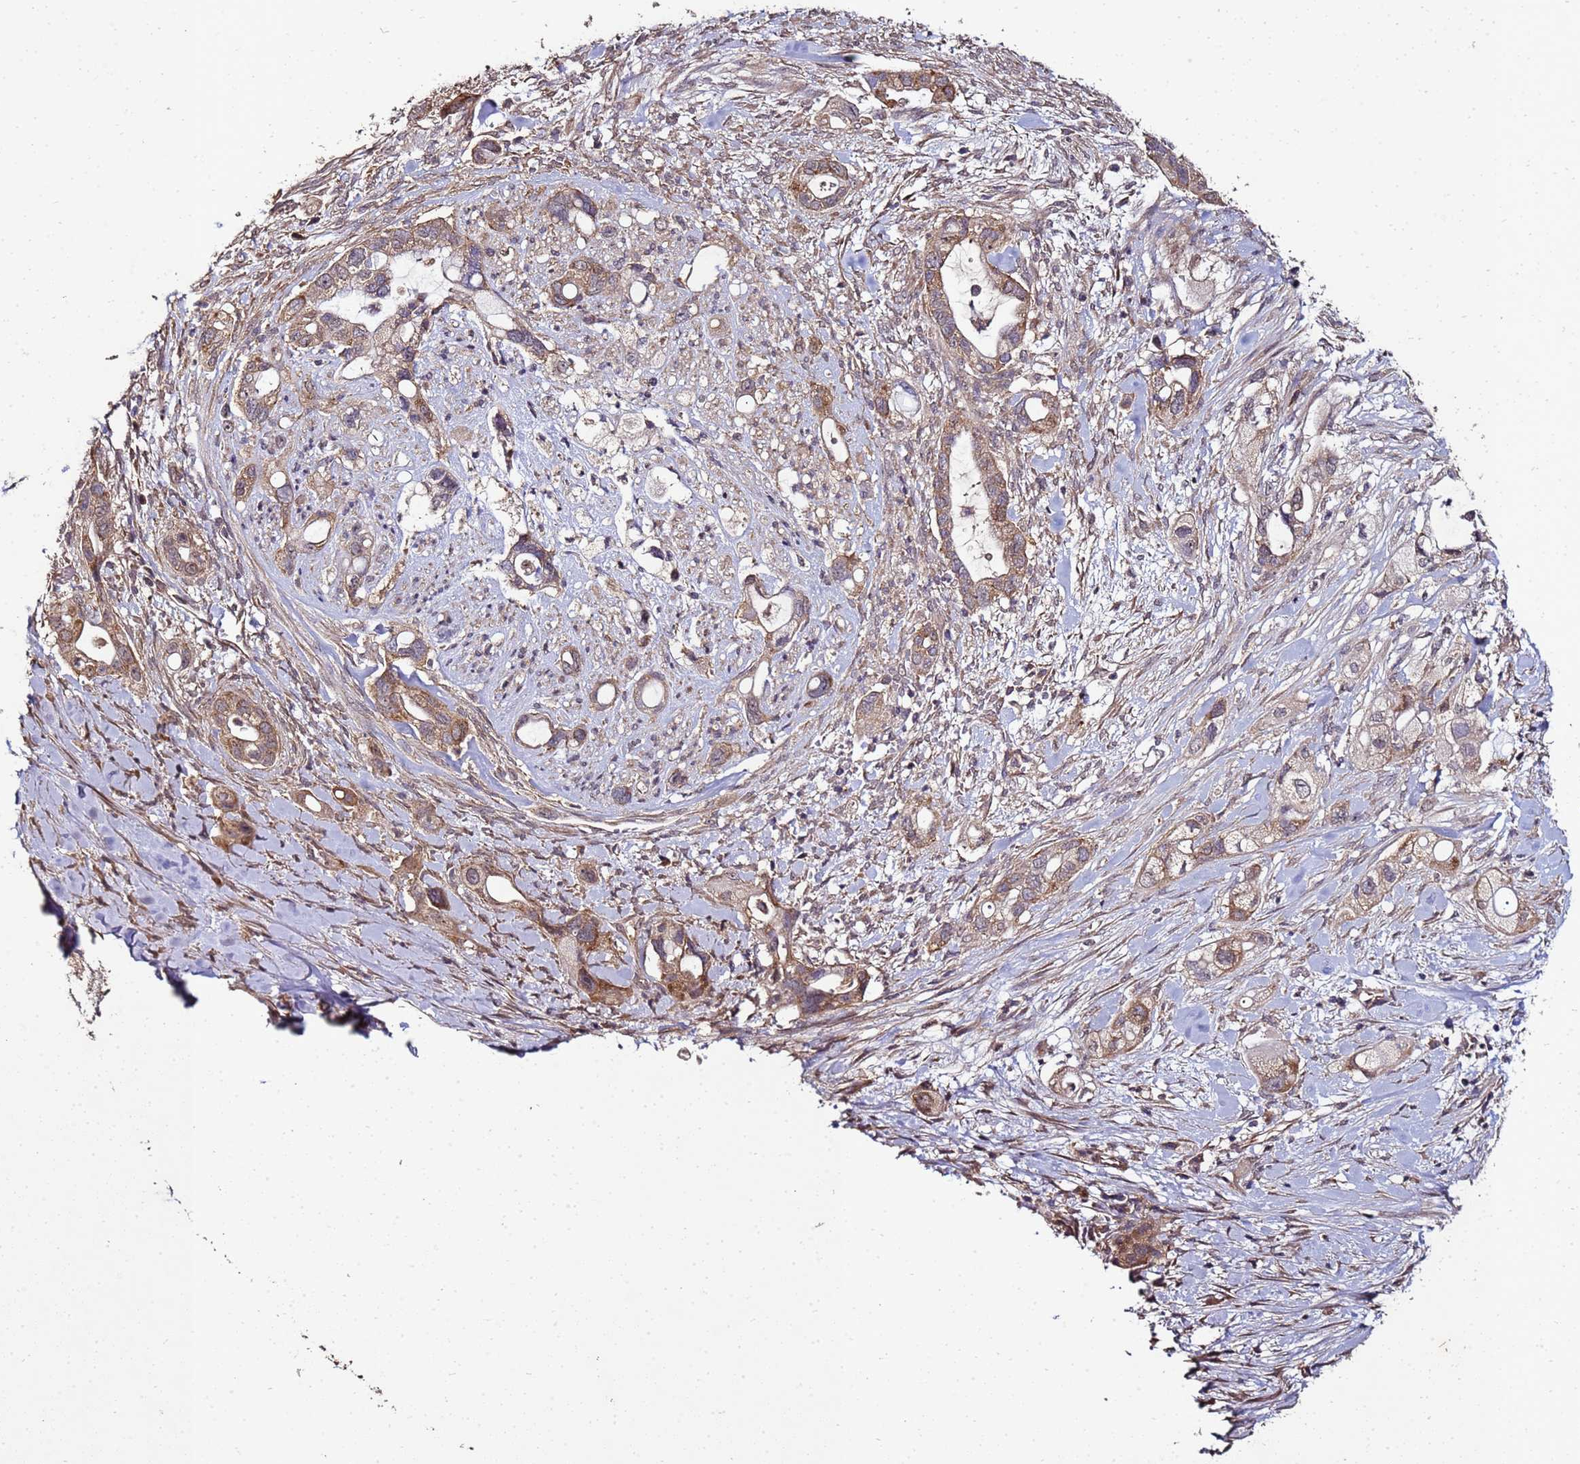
{"staining": {"intensity": "moderate", "quantity": ">75%", "location": "cytoplasmic/membranous"}, "tissue": "pancreatic cancer", "cell_type": "Tumor cells", "image_type": "cancer", "snomed": [{"axis": "morphology", "description": "Adenocarcinoma, NOS"}, {"axis": "topography", "description": "Pancreas"}], "caption": "Immunohistochemical staining of human adenocarcinoma (pancreatic) exhibits moderate cytoplasmic/membranous protein staining in approximately >75% of tumor cells. Using DAB (3,3'-diaminobenzidine) (brown) and hematoxylin (blue) stains, captured at high magnification using brightfield microscopy.", "gene": "ANKRD17", "patient": {"sex": "male", "age": 44}}